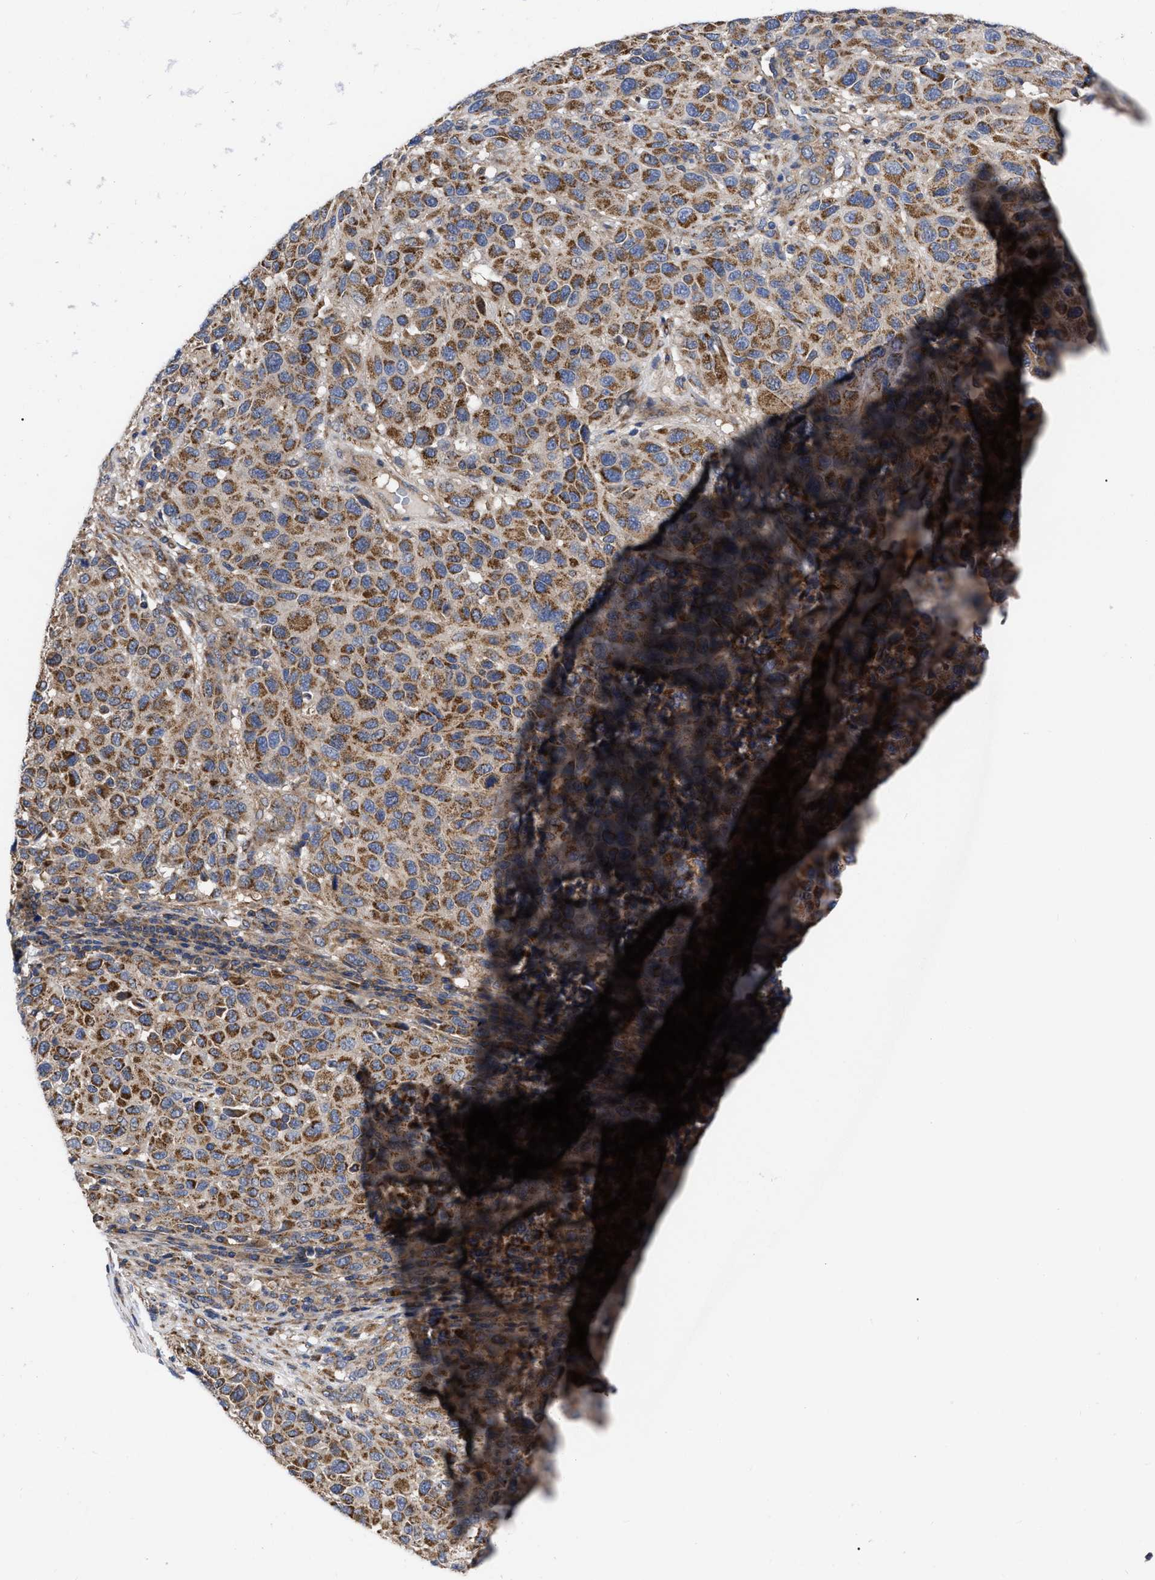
{"staining": {"intensity": "moderate", "quantity": ">75%", "location": "cytoplasmic/membranous"}, "tissue": "melanoma", "cell_type": "Tumor cells", "image_type": "cancer", "snomed": [{"axis": "morphology", "description": "Malignant melanoma, Metastatic site"}, {"axis": "topography", "description": "Lymph node"}], "caption": "Immunohistochemical staining of melanoma shows medium levels of moderate cytoplasmic/membranous positivity in approximately >75% of tumor cells.", "gene": "CDKN2C", "patient": {"sex": "male", "age": 61}}